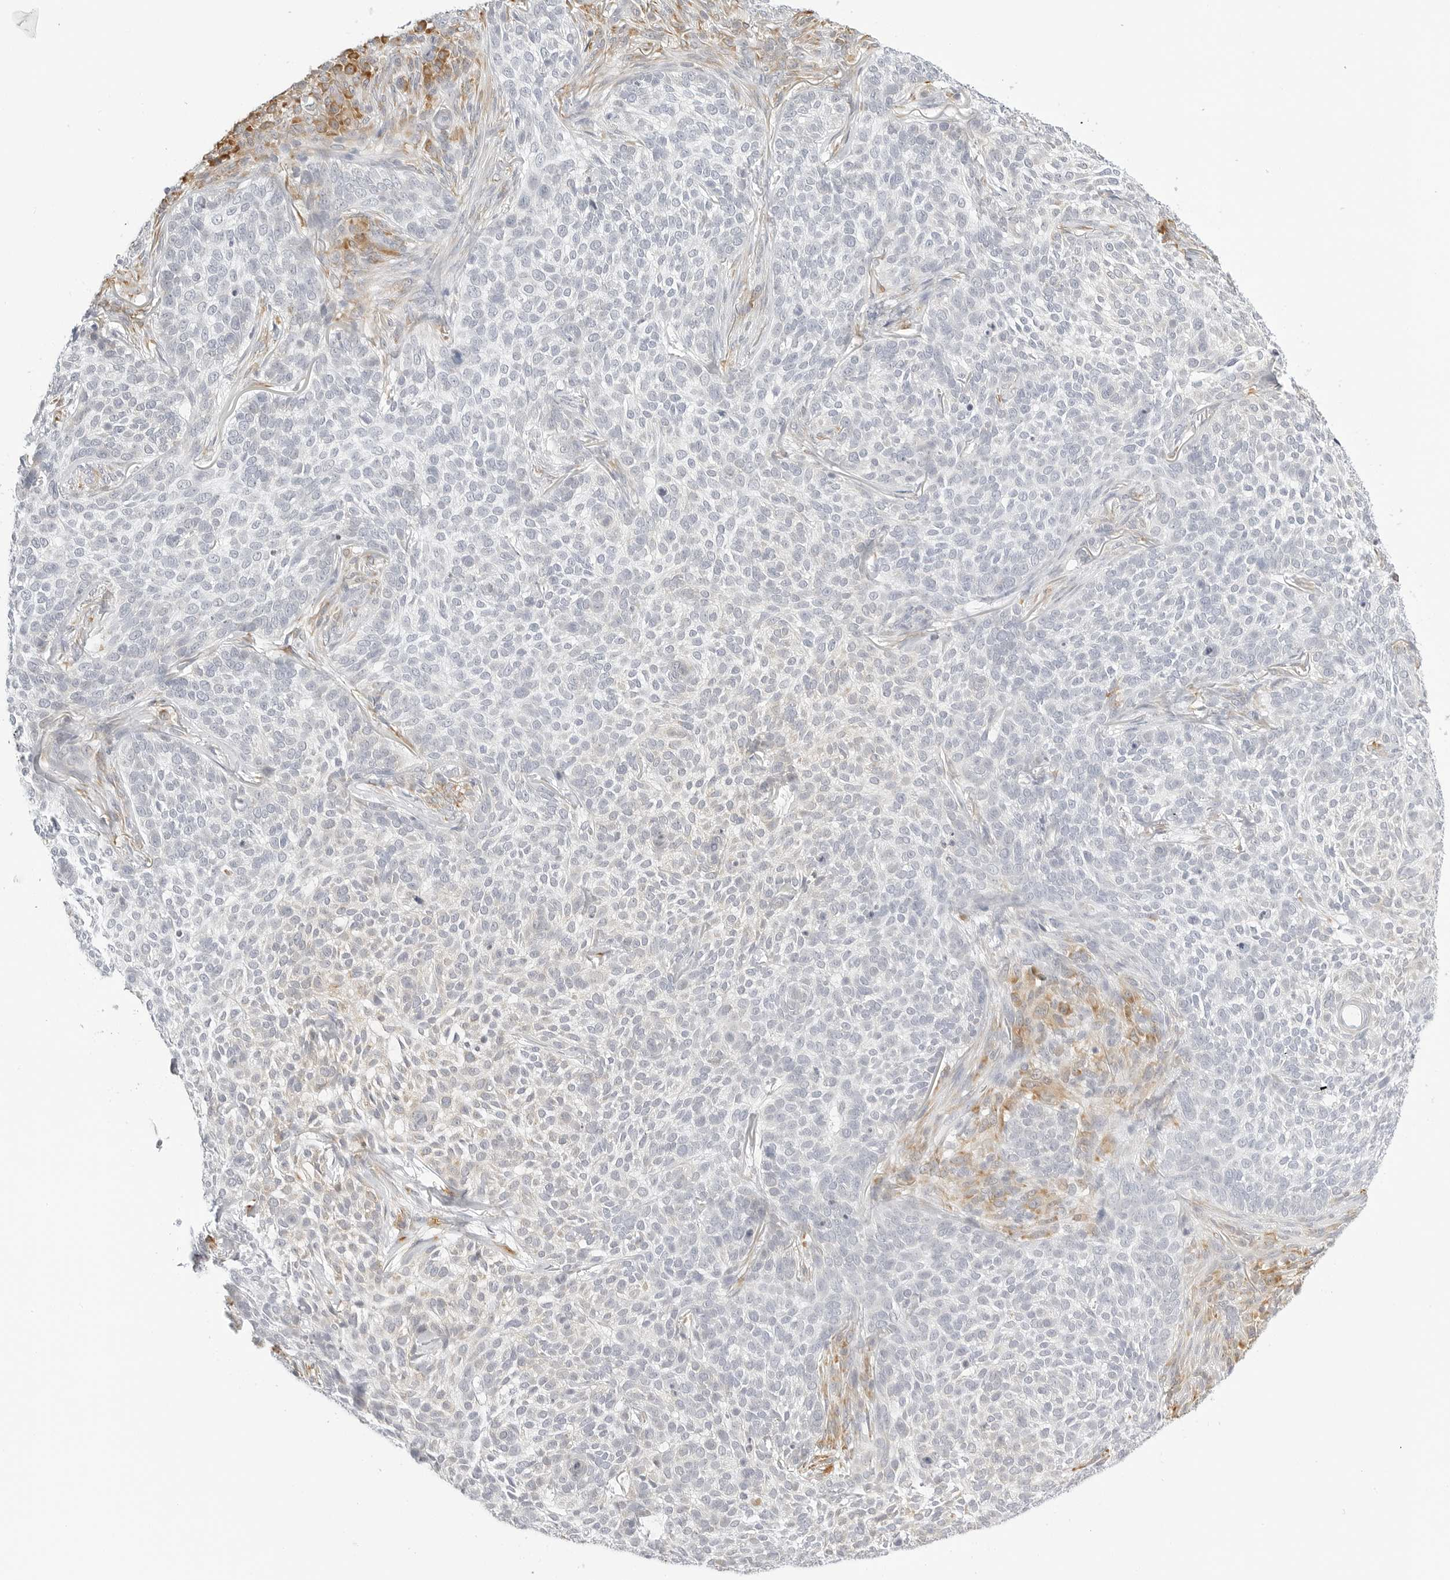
{"staining": {"intensity": "negative", "quantity": "none", "location": "none"}, "tissue": "skin cancer", "cell_type": "Tumor cells", "image_type": "cancer", "snomed": [{"axis": "morphology", "description": "Basal cell carcinoma"}, {"axis": "topography", "description": "Skin"}], "caption": "This is a photomicrograph of immunohistochemistry (IHC) staining of skin cancer (basal cell carcinoma), which shows no staining in tumor cells. The staining is performed using DAB brown chromogen with nuclei counter-stained in using hematoxylin.", "gene": "THEM4", "patient": {"sex": "female", "age": 64}}